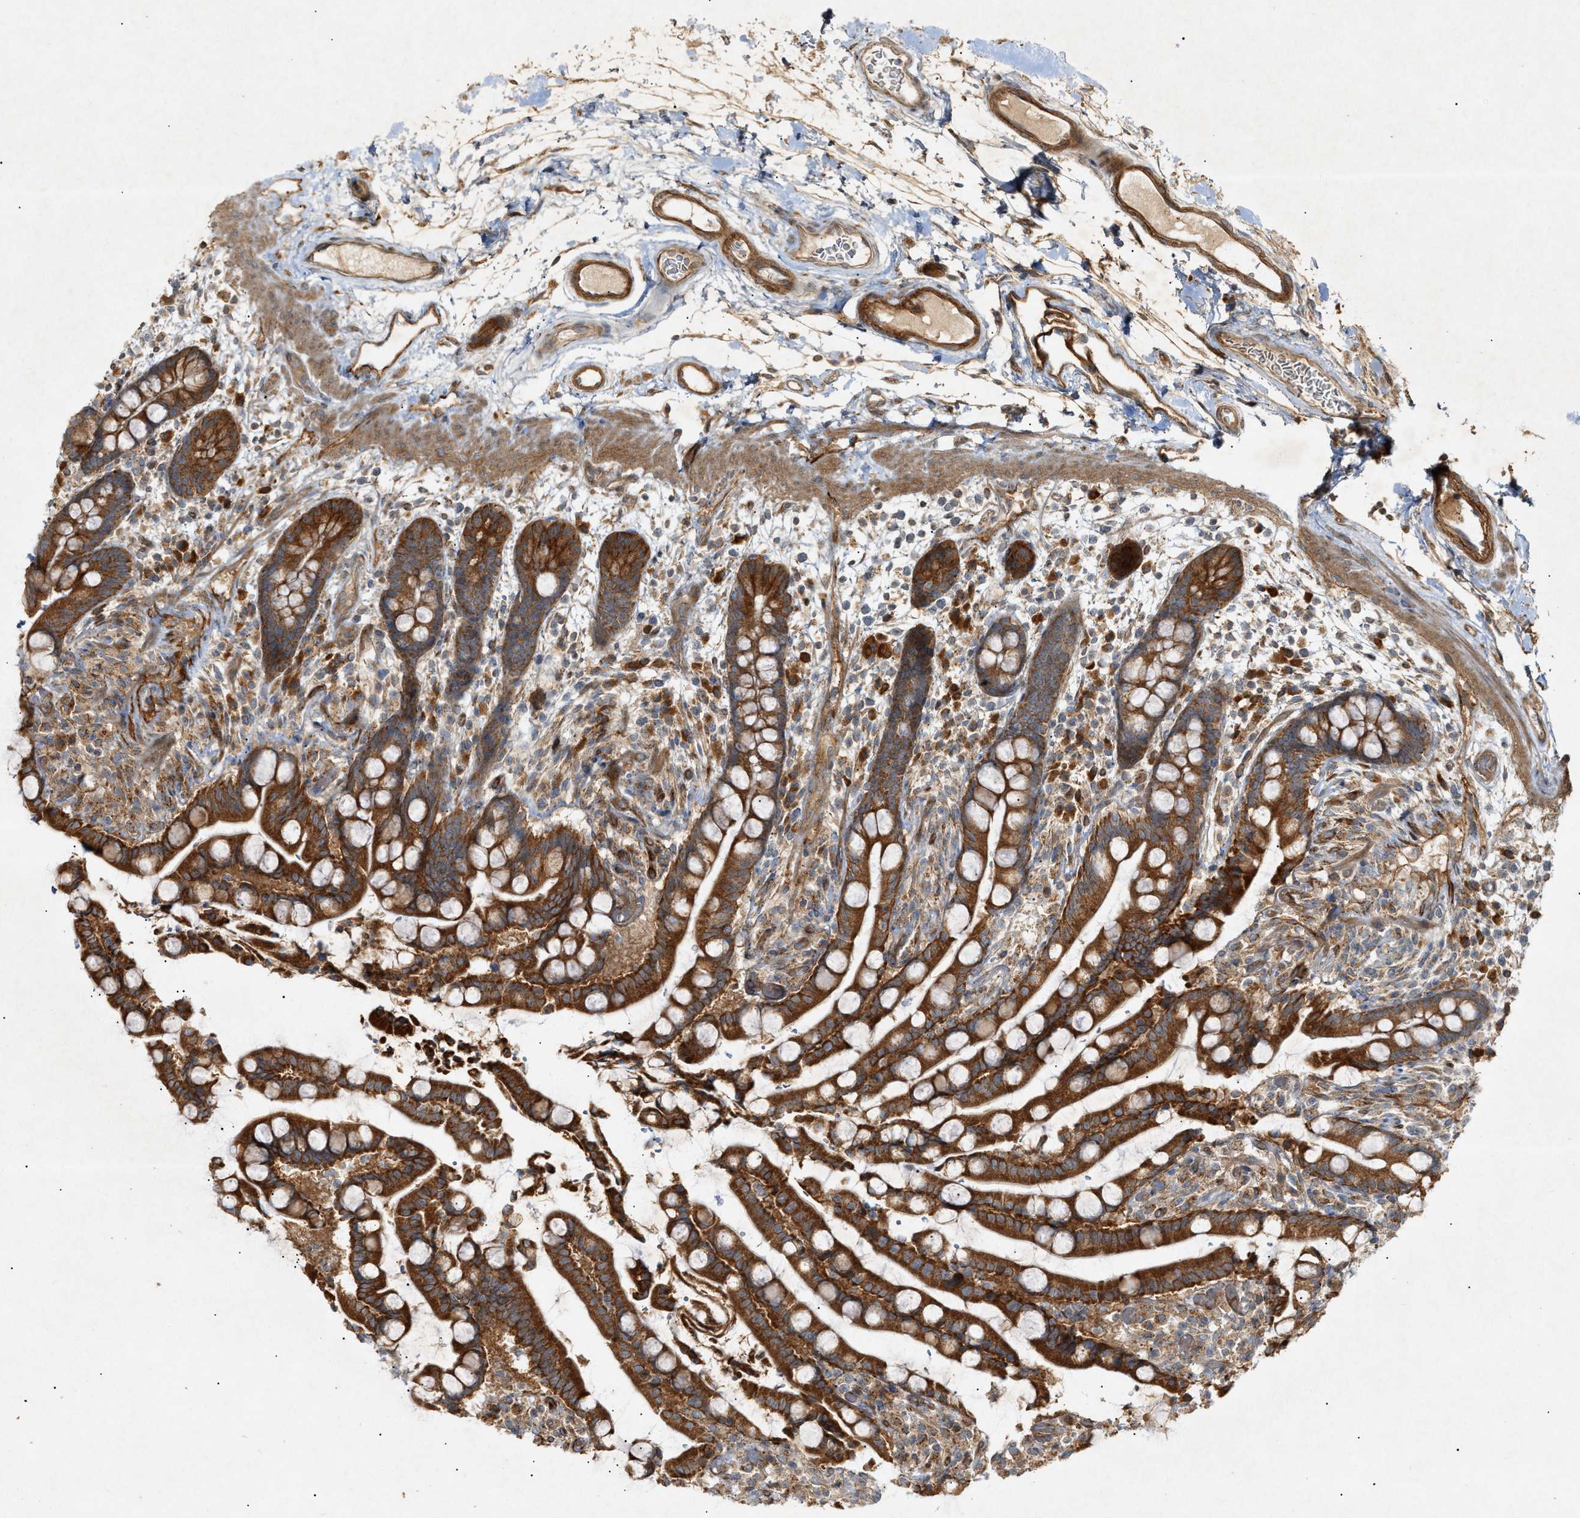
{"staining": {"intensity": "strong", "quantity": ">75%", "location": "cytoplasmic/membranous"}, "tissue": "colon", "cell_type": "Endothelial cells", "image_type": "normal", "snomed": [{"axis": "morphology", "description": "Normal tissue, NOS"}, {"axis": "topography", "description": "Colon"}], "caption": "Unremarkable colon demonstrates strong cytoplasmic/membranous expression in approximately >75% of endothelial cells.", "gene": "MTCH1", "patient": {"sex": "male", "age": 73}}